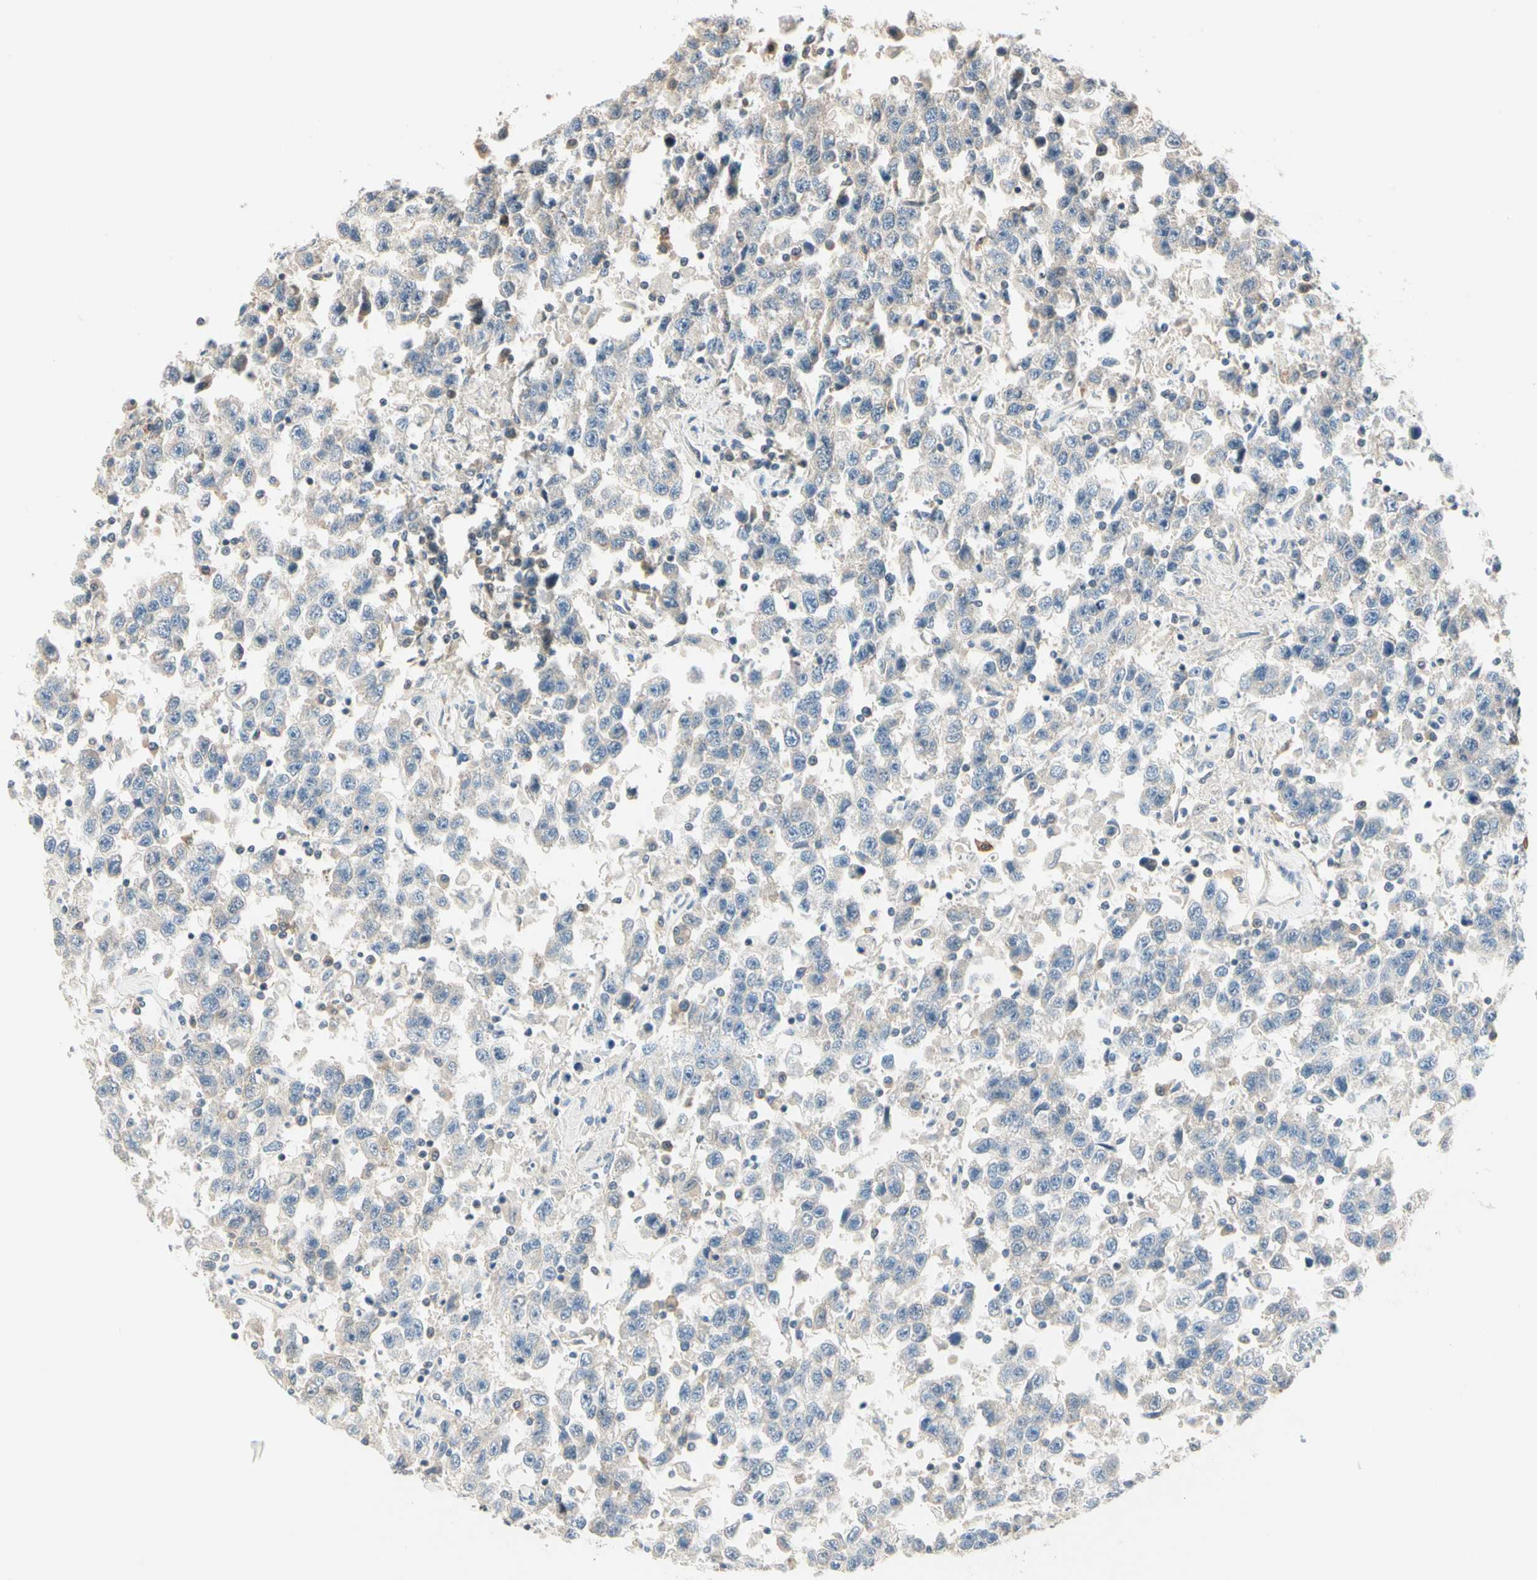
{"staining": {"intensity": "weak", "quantity": "<25%", "location": "cytoplasmic/membranous"}, "tissue": "testis cancer", "cell_type": "Tumor cells", "image_type": "cancer", "snomed": [{"axis": "morphology", "description": "Seminoma, NOS"}, {"axis": "topography", "description": "Testis"}], "caption": "A high-resolution image shows immunohistochemistry (IHC) staining of testis seminoma, which reveals no significant staining in tumor cells. (DAB immunohistochemistry with hematoxylin counter stain).", "gene": "GPR153", "patient": {"sex": "male", "age": 41}}